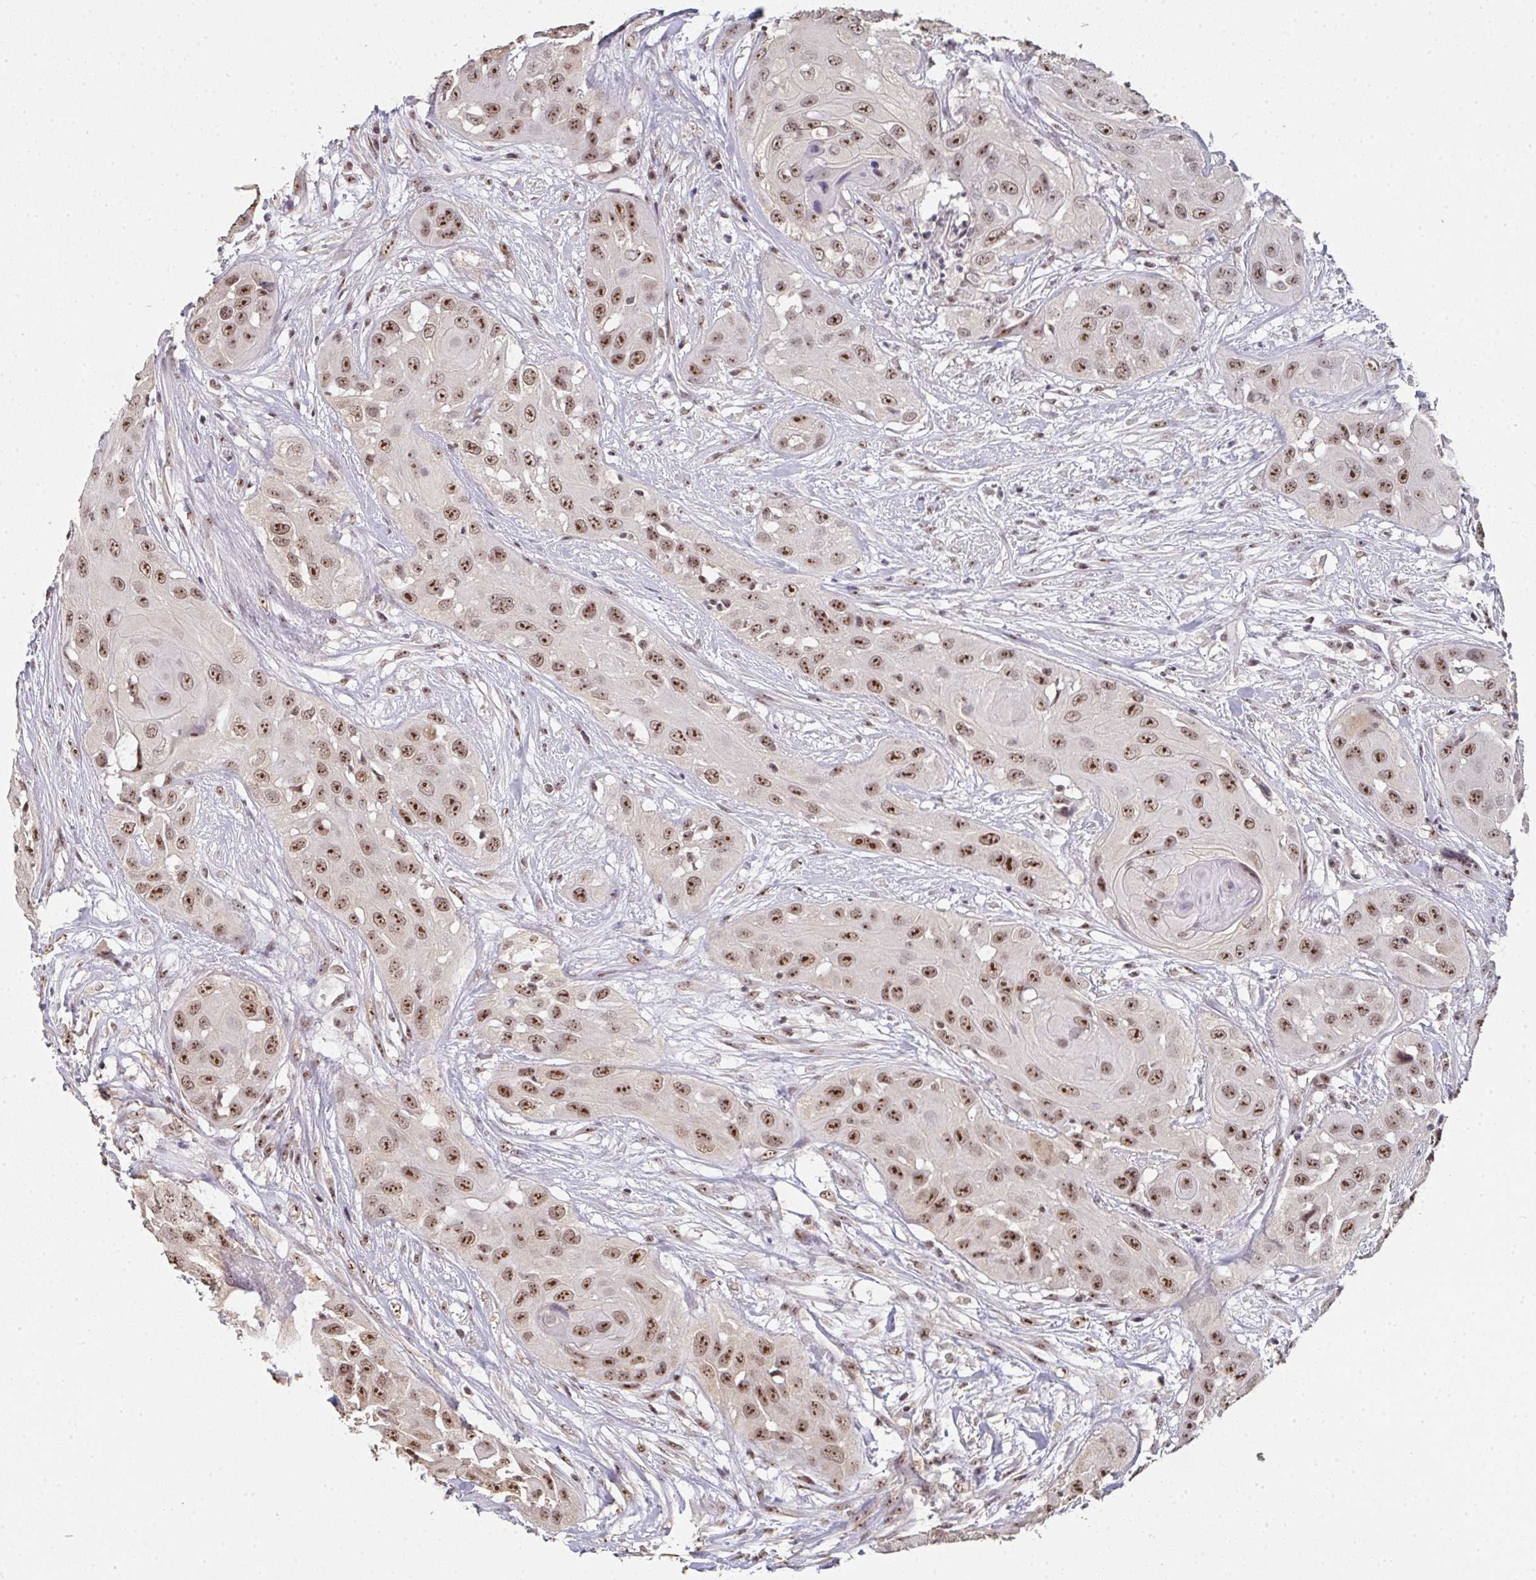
{"staining": {"intensity": "moderate", "quantity": ">75%", "location": "nuclear"}, "tissue": "head and neck cancer", "cell_type": "Tumor cells", "image_type": "cancer", "snomed": [{"axis": "morphology", "description": "Squamous cell carcinoma, NOS"}, {"axis": "topography", "description": "Head-Neck"}], "caption": "This histopathology image displays IHC staining of human head and neck cancer (squamous cell carcinoma), with medium moderate nuclear positivity in about >75% of tumor cells.", "gene": "DKC1", "patient": {"sex": "male", "age": 83}}